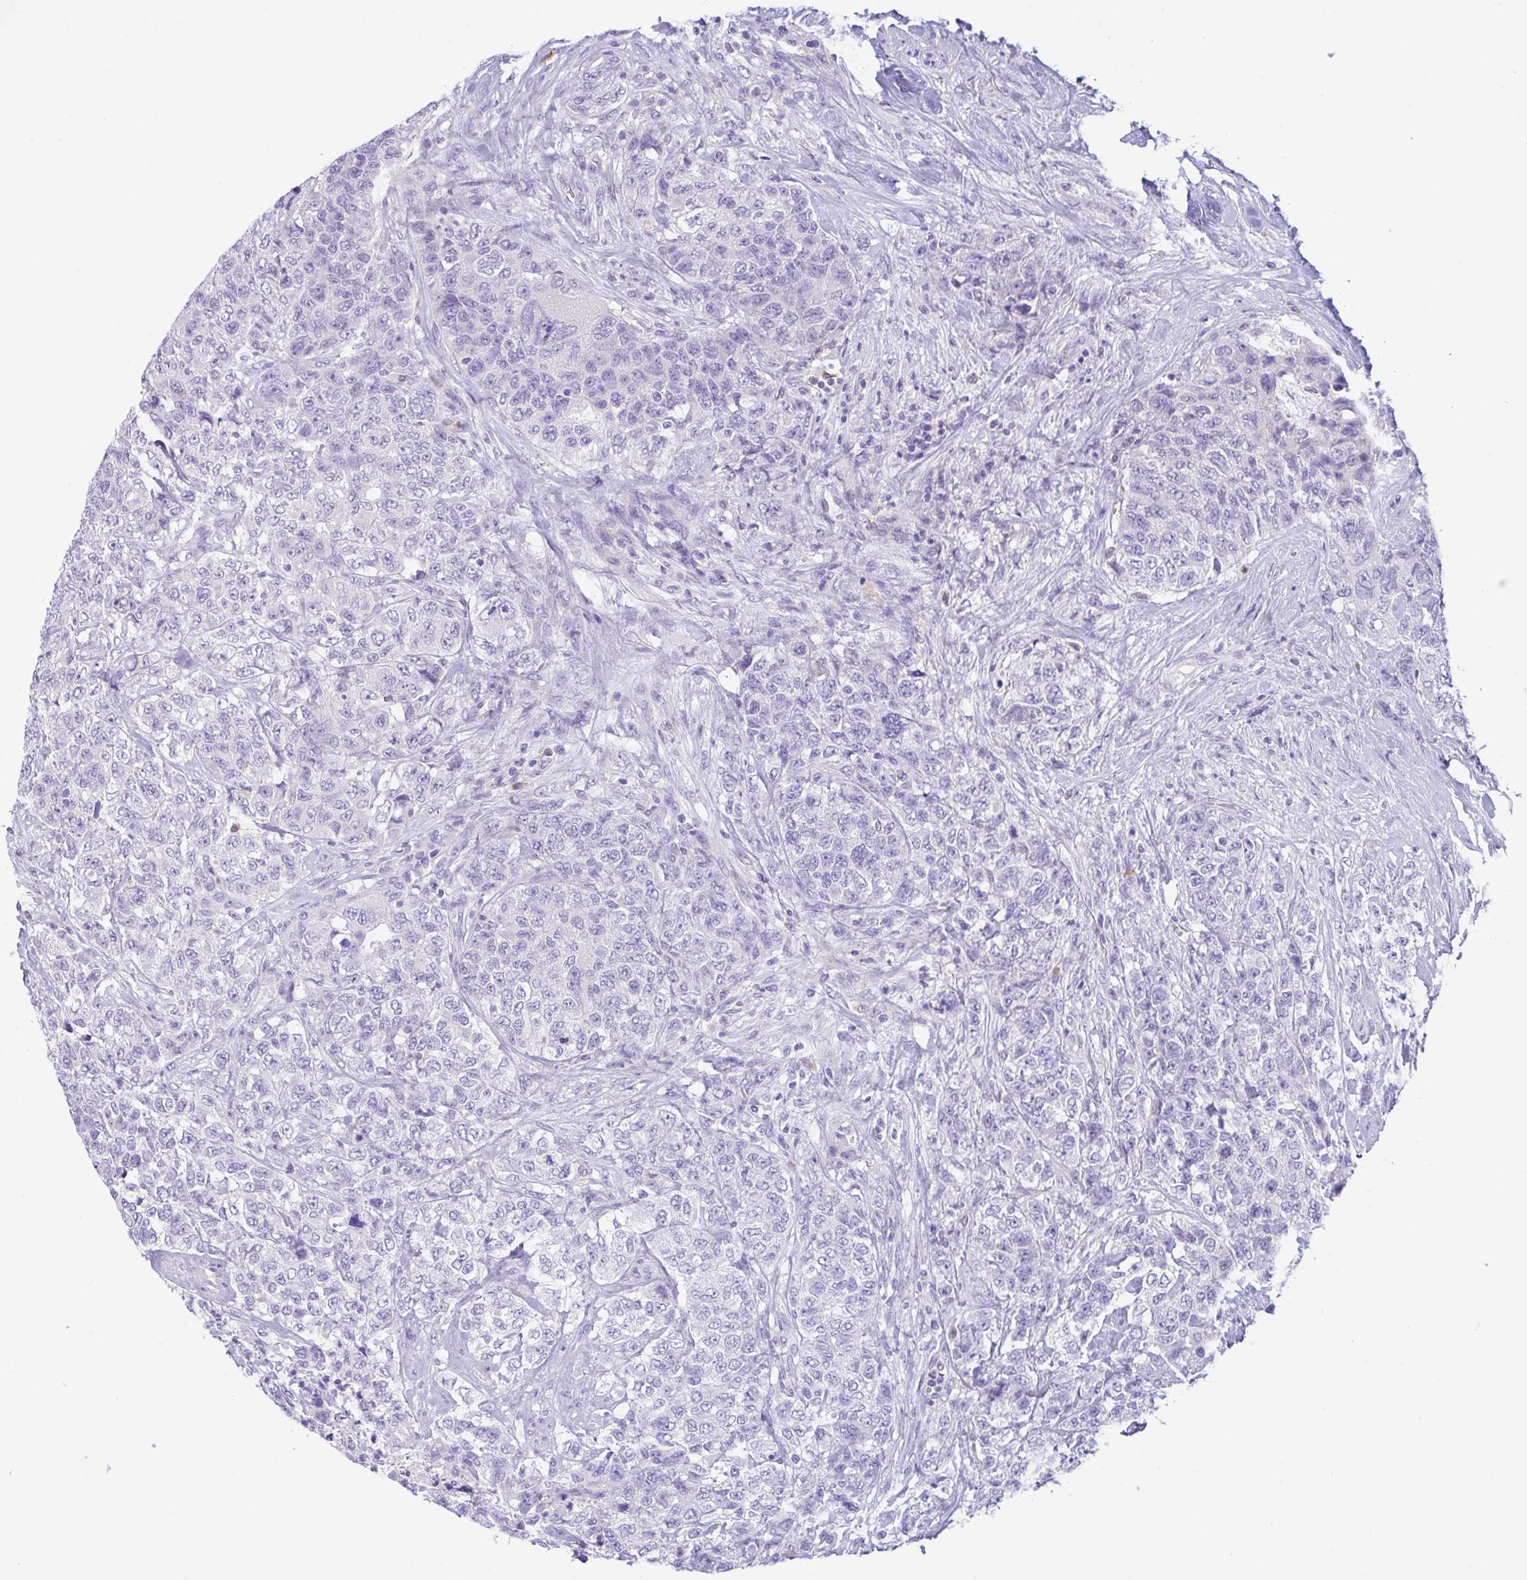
{"staining": {"intensity": "negative", "quantity": "none", "location": "none"}, "tissue": "urothelial cancer", "cell_type": "Tumor cells", "image_type": "cancer", "snomed": [{"axis": "morphology", "description": "Urothelial carcinoma, High grade"}, {"axis": "topography", "description": "Urinary bladder"}], "caption": "The image displays no staining of tumor cells in urothelial cancer. The staining is performed using DAB (3,3'-diaminobenzidine) brown chromogen with nuclei counter-stained in using hematoxylin.", "gene": "NCF1", "patient": {"sex": "female", "age": 78}}